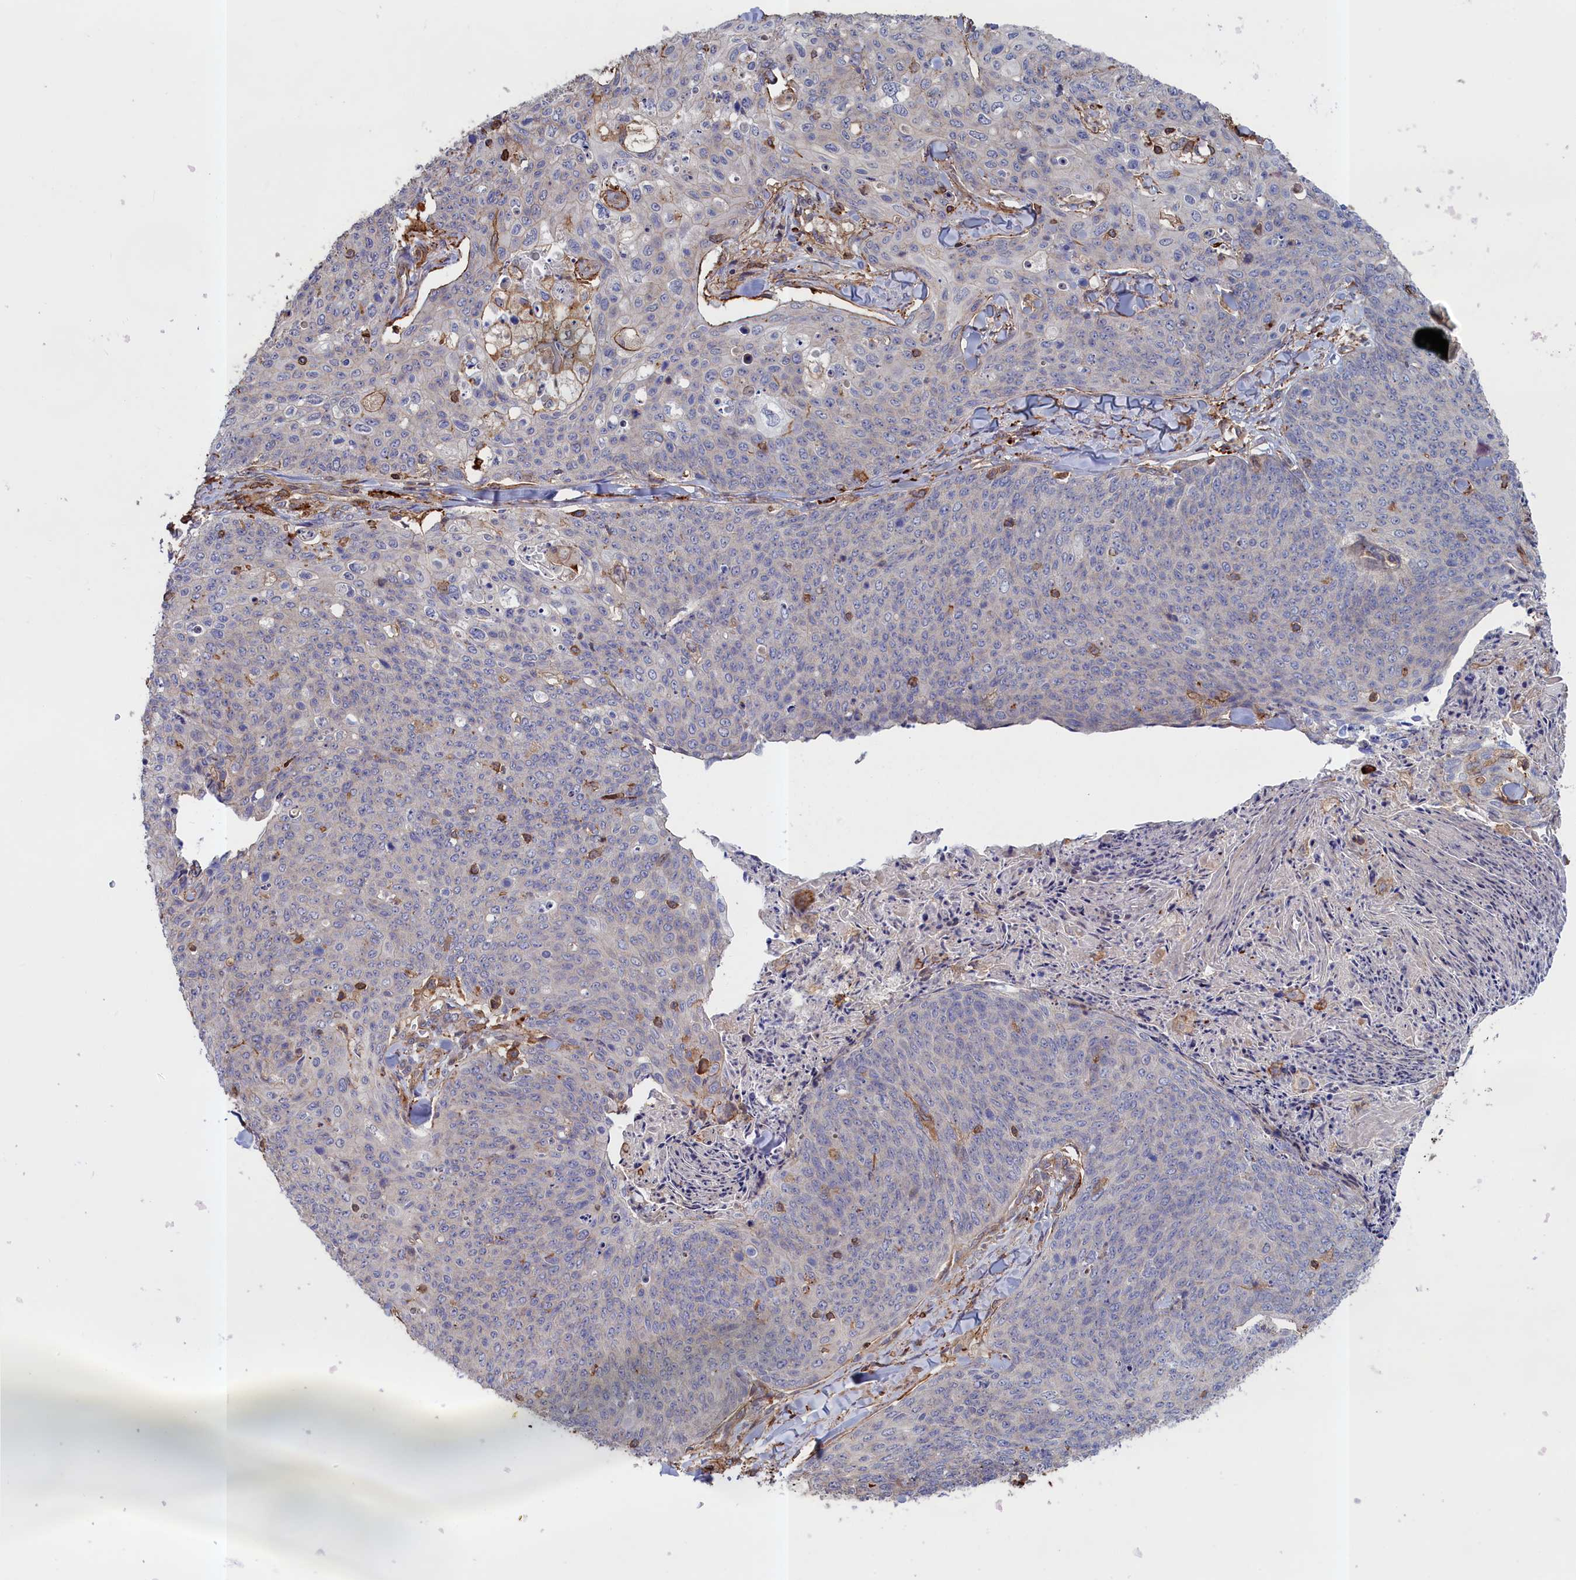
{"staining": {"intensity": "negative", "quantity": "none", "location": "none"}, "tissue": "skin cancer", "cell_type": "Tumor cells", "image_type": "cancer", "snomed": [{"axis": "morphology", "description": "Squamous cell carcinoma, NOS"}, {"axis": "topography", "description": "Skin"}, {"axis": "topography", "description": "Vulva"}], "caption": "Skin cancer (squamous cell carcinoma) stained for a protein using IHC shows no staining tumor cells.", "gene": "ANKRD27", "patient": {"sex": "female", "age": 85}}